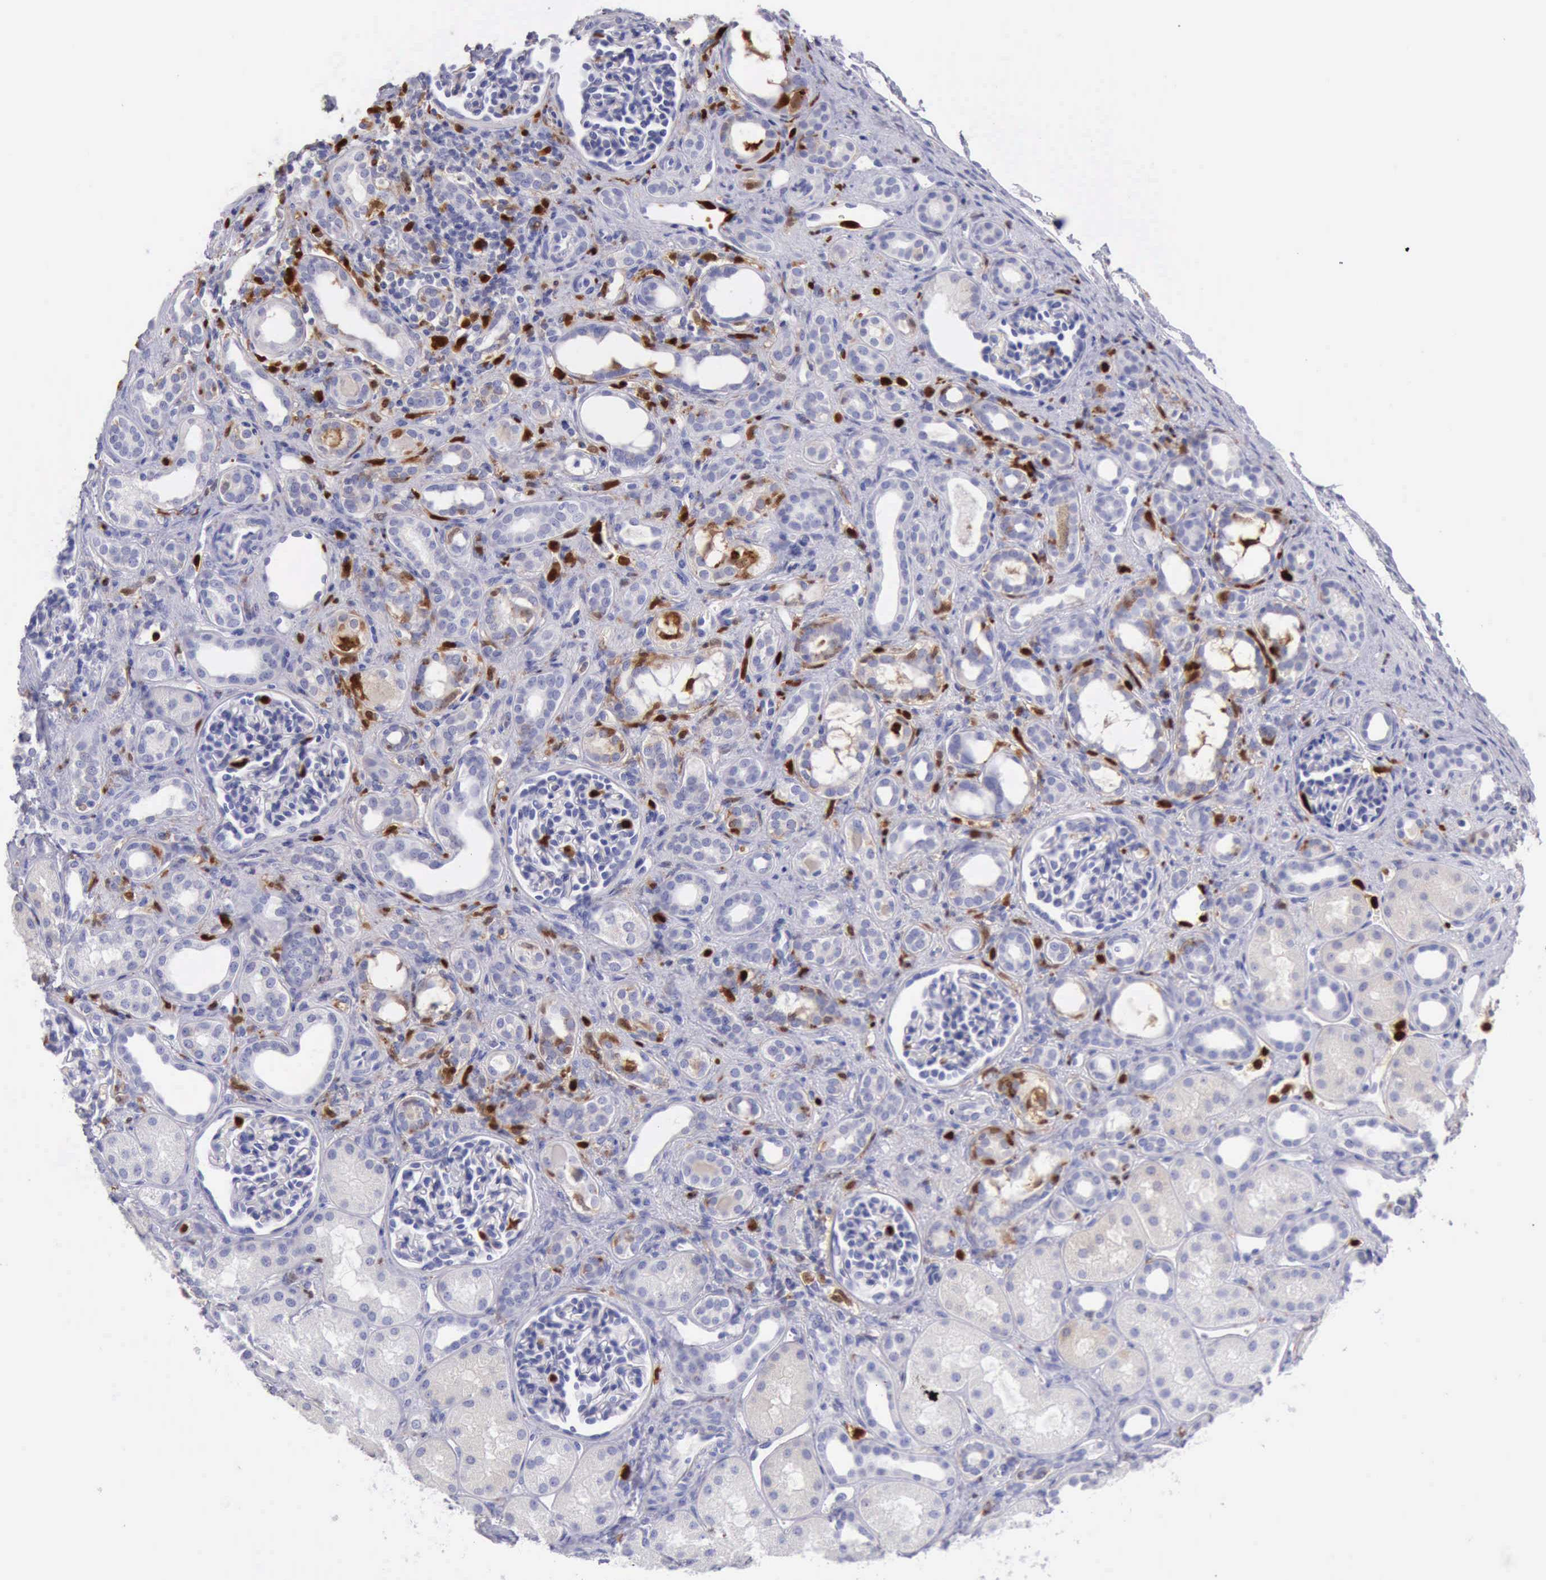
{"staining": {"intensity": "negative", "quantity": "none", "location": "none"}, "tissue": "kidney", "cell_type": "Cells in glomeruli", "image_type": "normal", "snomed": [{"axis": "morphology", "description": "Normal tissue, NOS"}, {"axis": "topography", "description": "Kidney"}], "caption": "Cells in glomeruli show no significant expression in unremarkable kidney.", "gene": "CSTA", "patient": {"sex": "male", "age": 7}}